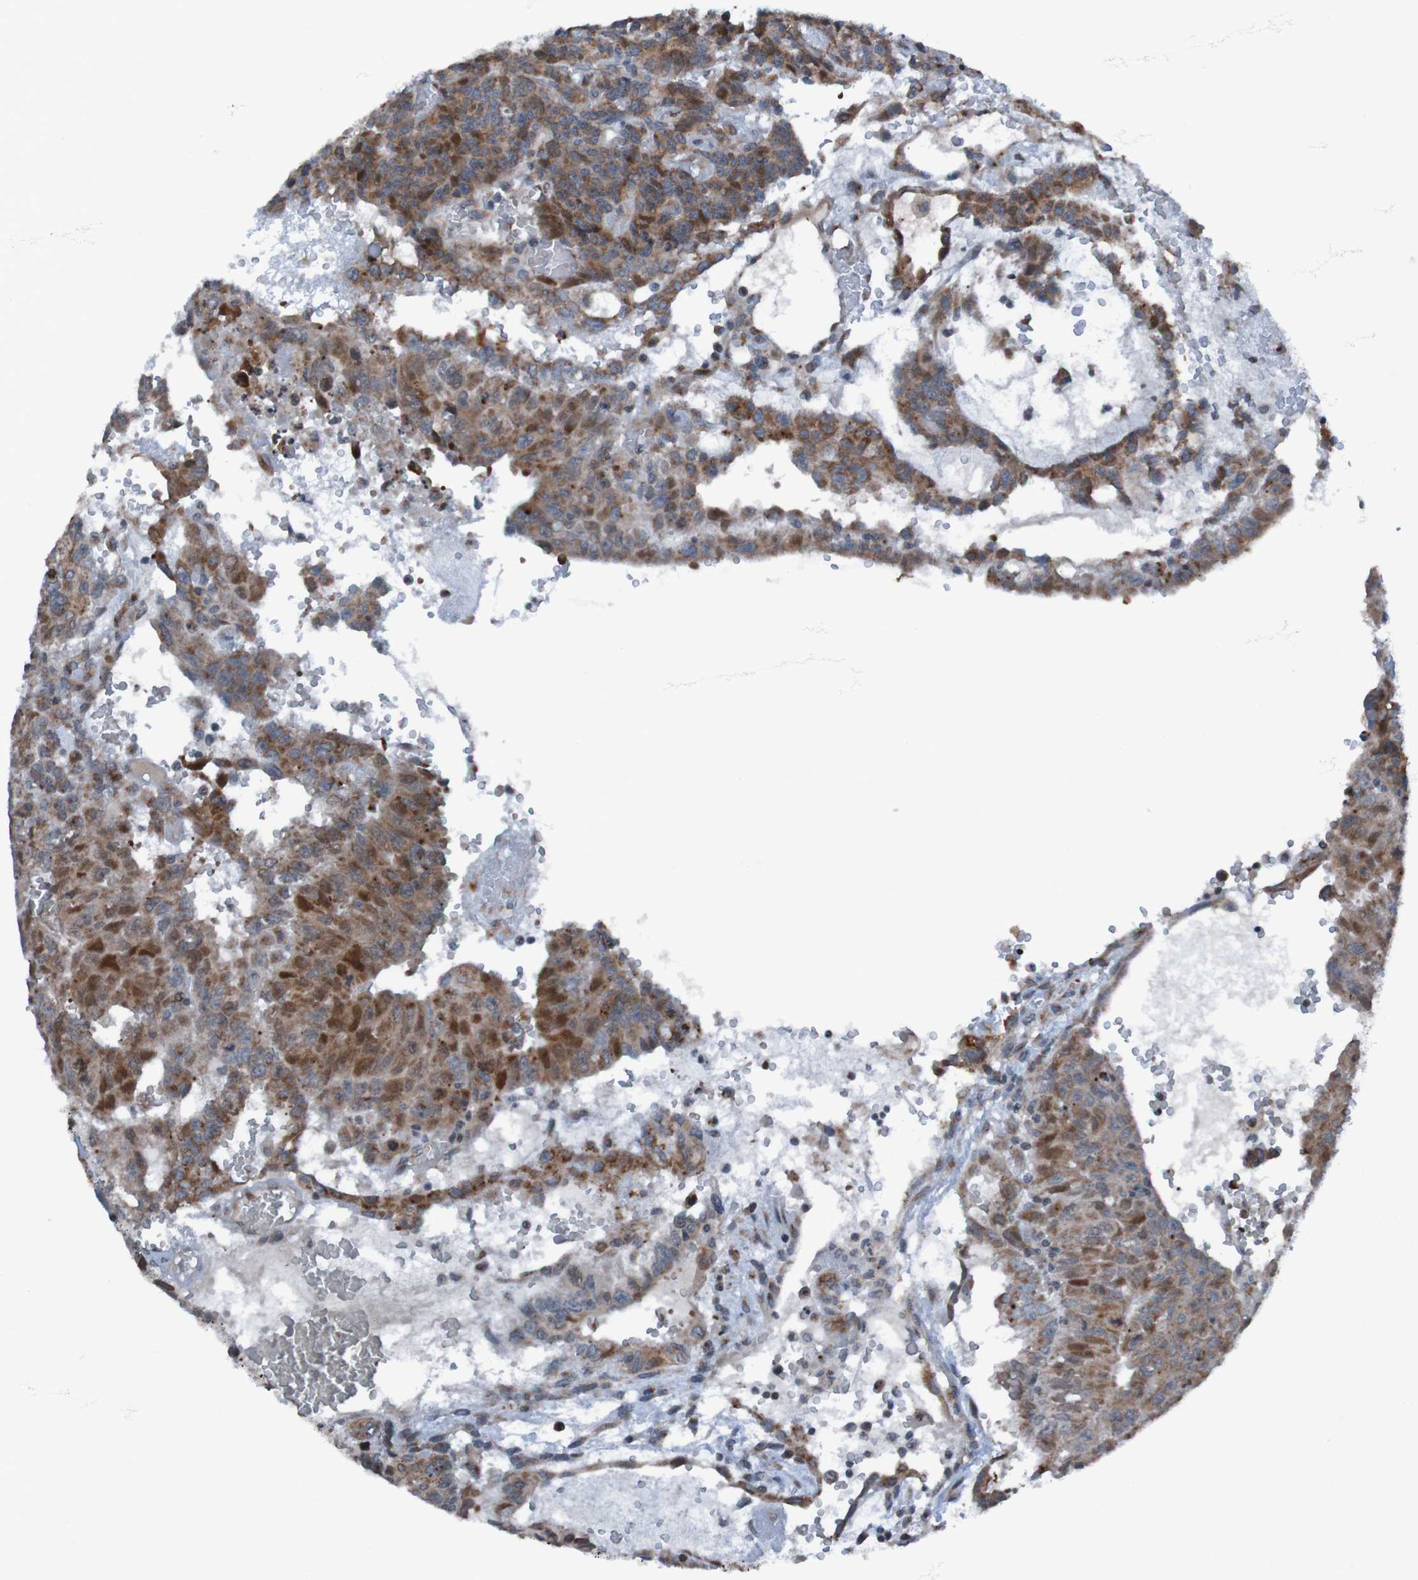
{"staining": {"intensity": "moderate", "quantity": ">75%", "location": "cytoplasmic/membranous,nuclear"}, "tissue": "testis cancer", "cell_type": "Tumor cells", "image_type": "cancer", "snomed": [{"axis": "morphology", "description": "Seminoma, NOS"}, {"axis": "morphology", "description": "Carcinoma, Embryonal, NOS"}, {"axis": "topography", "description": "Testis"}], "caption": "Immunohistochemical staining of human testis cancer displays moderate cytoplasmic/membranous and nuclear protein positivity in approximately >75% of tumor cells.", "gene": "UNG", "patient": {"sex": "male", "age": 52}}